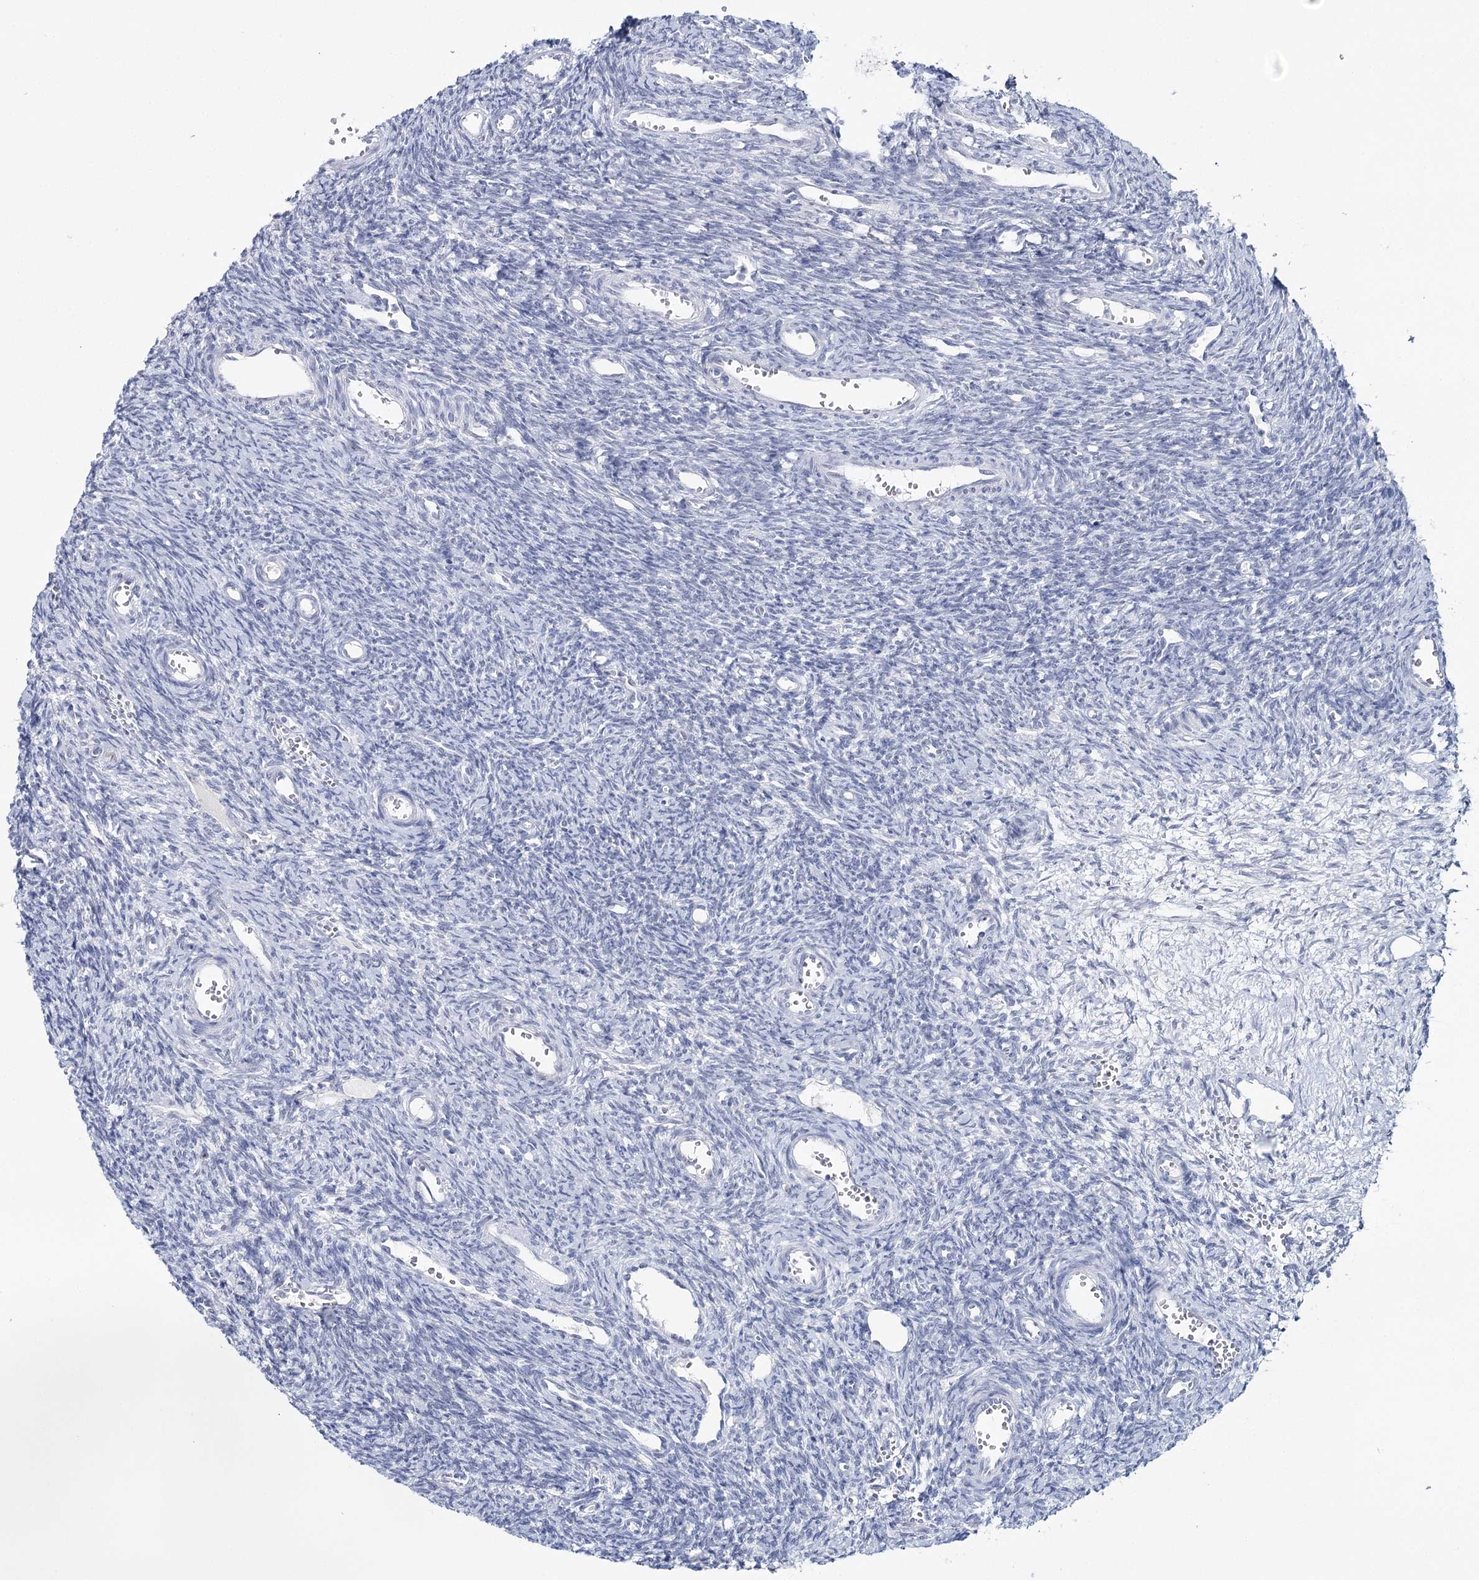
{"staining": {"intensity": "negative", "quantity": "none", "location": "none"}, "tissue": "ovary", "cell_type": "Ovarian stroma cells", "image_type": "normal", "snomed": [{"axis": "morphology", "description": "Normal tissue, NOS"}, {"axis": "topography", "description": "Ovary"}], "caption": "DAB (3,3'-diaminobenzidine) immunohistochemical staining of normal ovary reveals no significant expression in ovarian stroma cells.", "gene": "ZC3H8", "patient": {"sex": "female", "age": 39}}